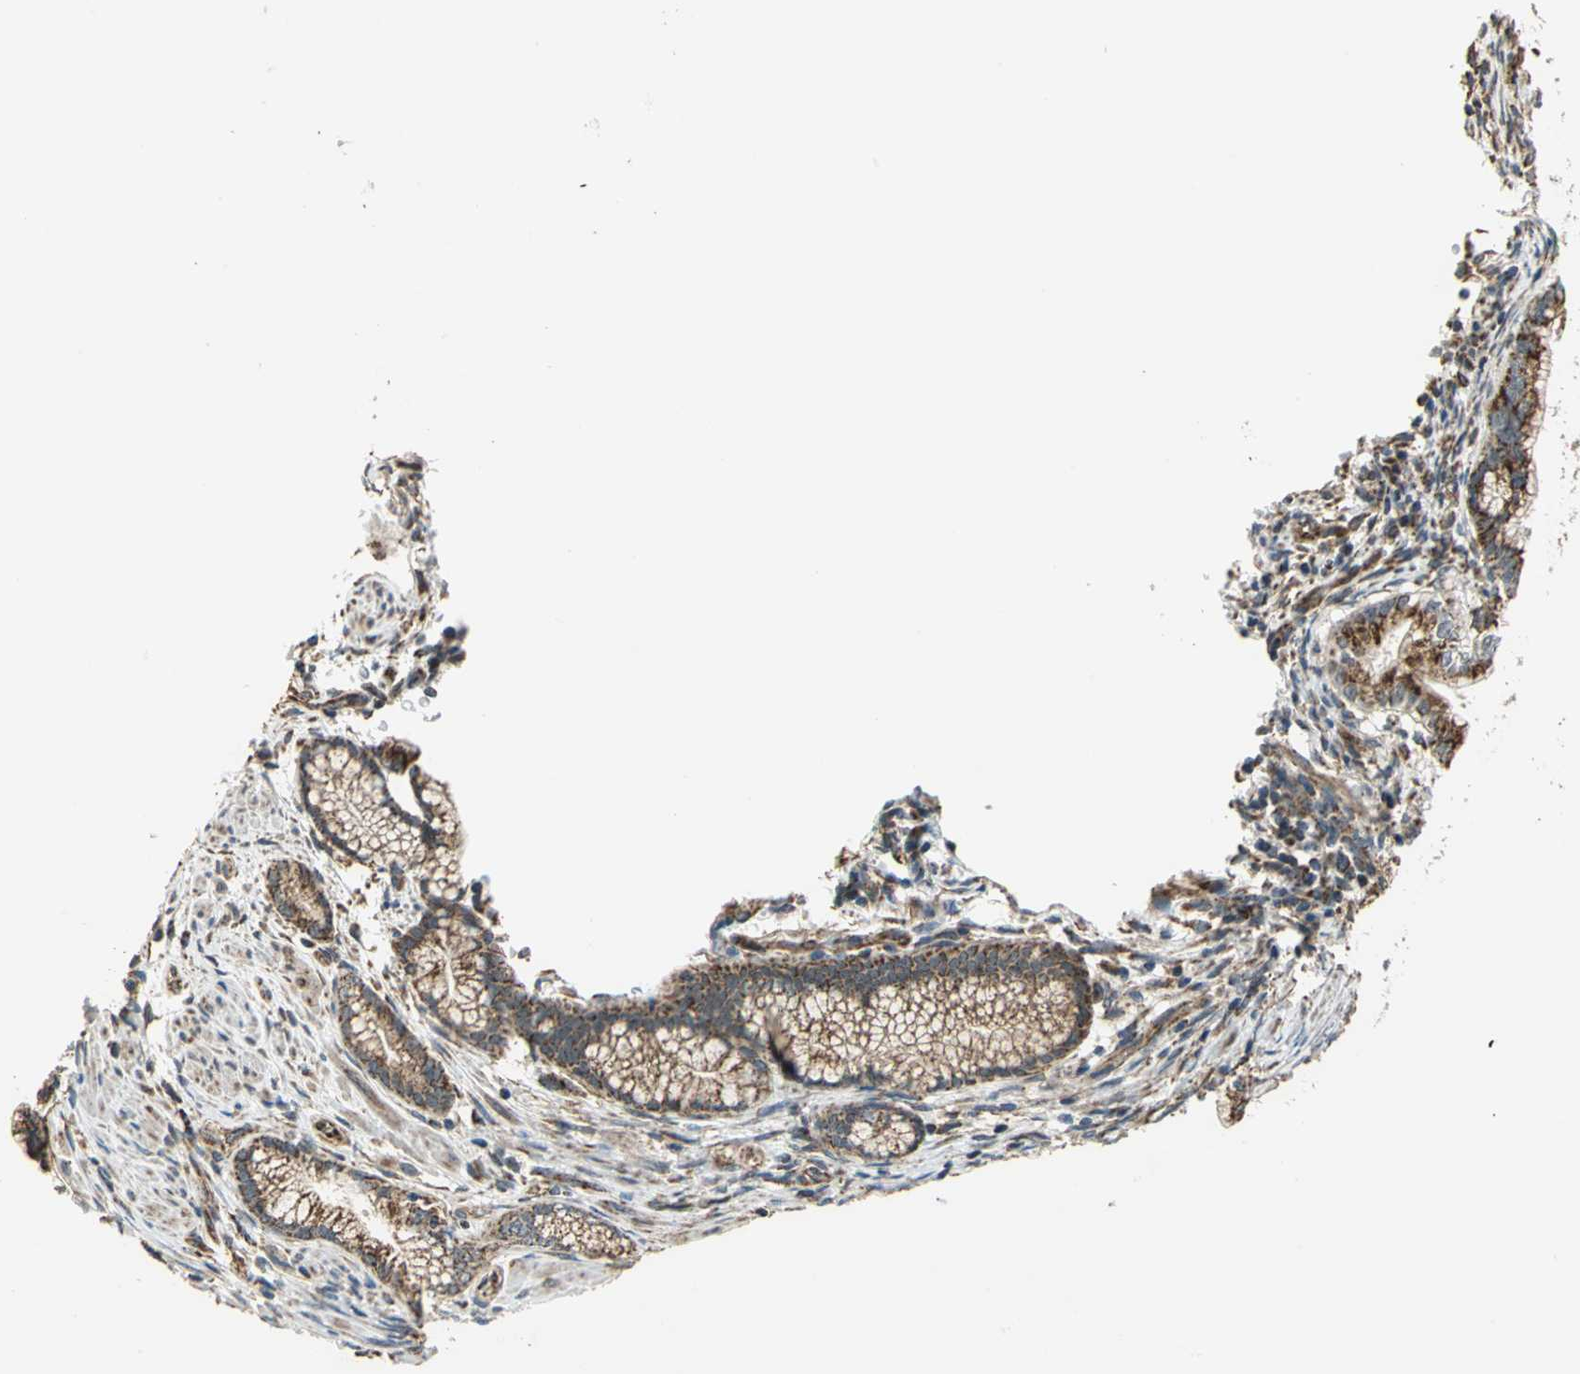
{"staining": {"intensity": "moderate", "quantity": ">75%", "location": "cytoplasmic/membranous"}, "tissue": "pancreatic cancer", "cell_type": "Tumor cells", "image_type": "cancer", "snomed": [{"axis": "morphology", "description": "Adenocarcinoma, NOS"}, {"axis": "topography", "description": "Pancreas"}], "caption": "Immunohistochemistry (IHC) (DAB) staining of pancreatic cancer (adenocarcinoma) reveals moderate cytoplasmic/membranous protein staining in about >75% of tumor cells.", "gene": "MRPS22", "patient": {"sex": "female", "age": 64}}